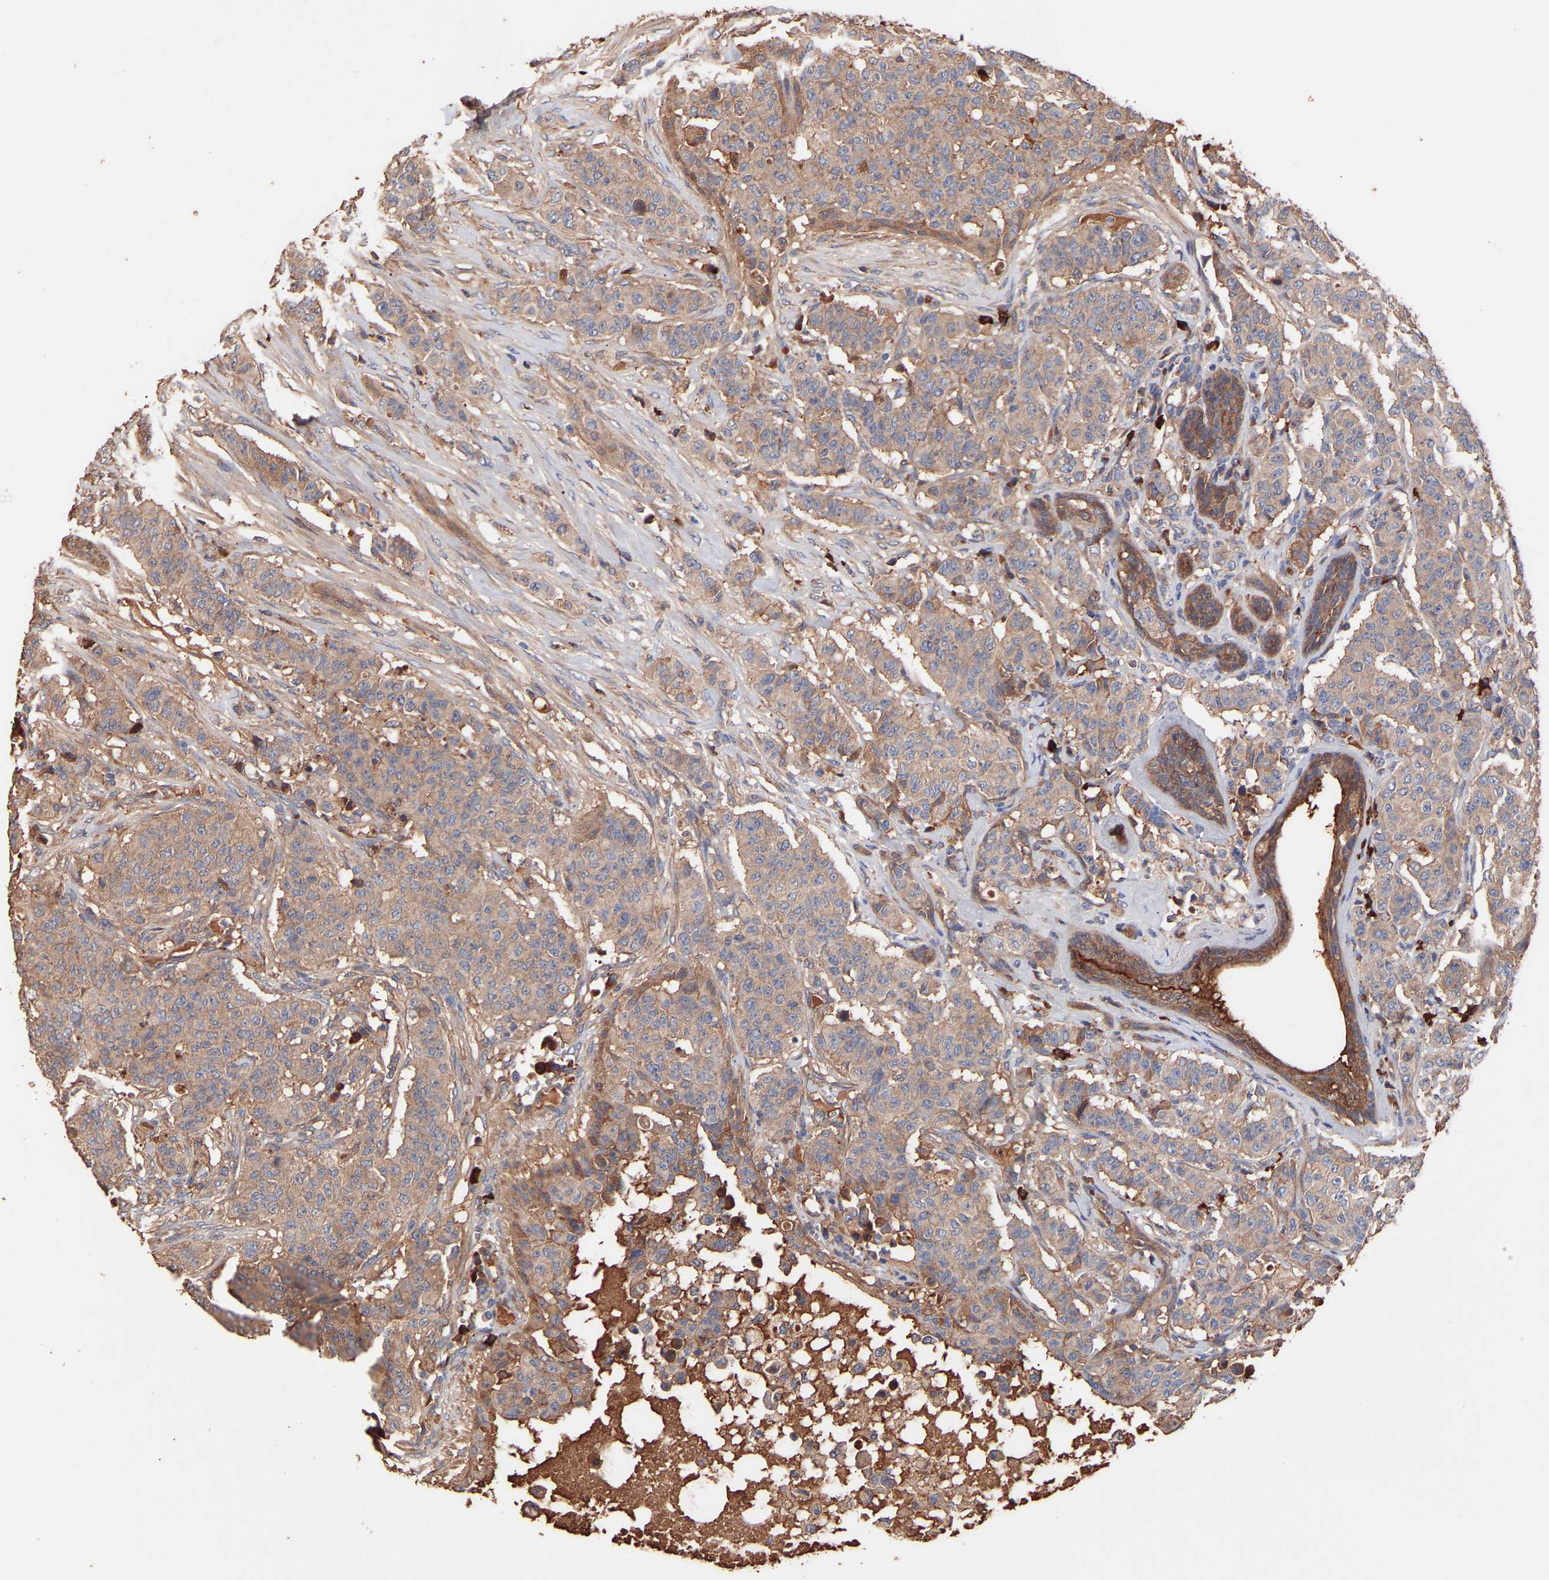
{"staining": {"intensity": "weak", "quantity": ">75%", "location": "cytoplasmic/membranous"}, "tissue": "breast cancer", "cell_type": "Tumor cells", "image_type": "cancer", "snomed": [{"axis": "morphology", "description": "Normal tissue, NOS"}, {"axis": "morphology", "description": "Duct carcinoma"}, {"axis": "topography", "description": "Breast"}], "caption": "Immunohistochemistry (IHC) of breast cancer (invasive ductal carcinoma) shows low levels of weak cytoplasmic/membranous expression in about >75% of tumor cells.", "gene": "TMEM268", "patient": {"sex": "female", "age": 40}}